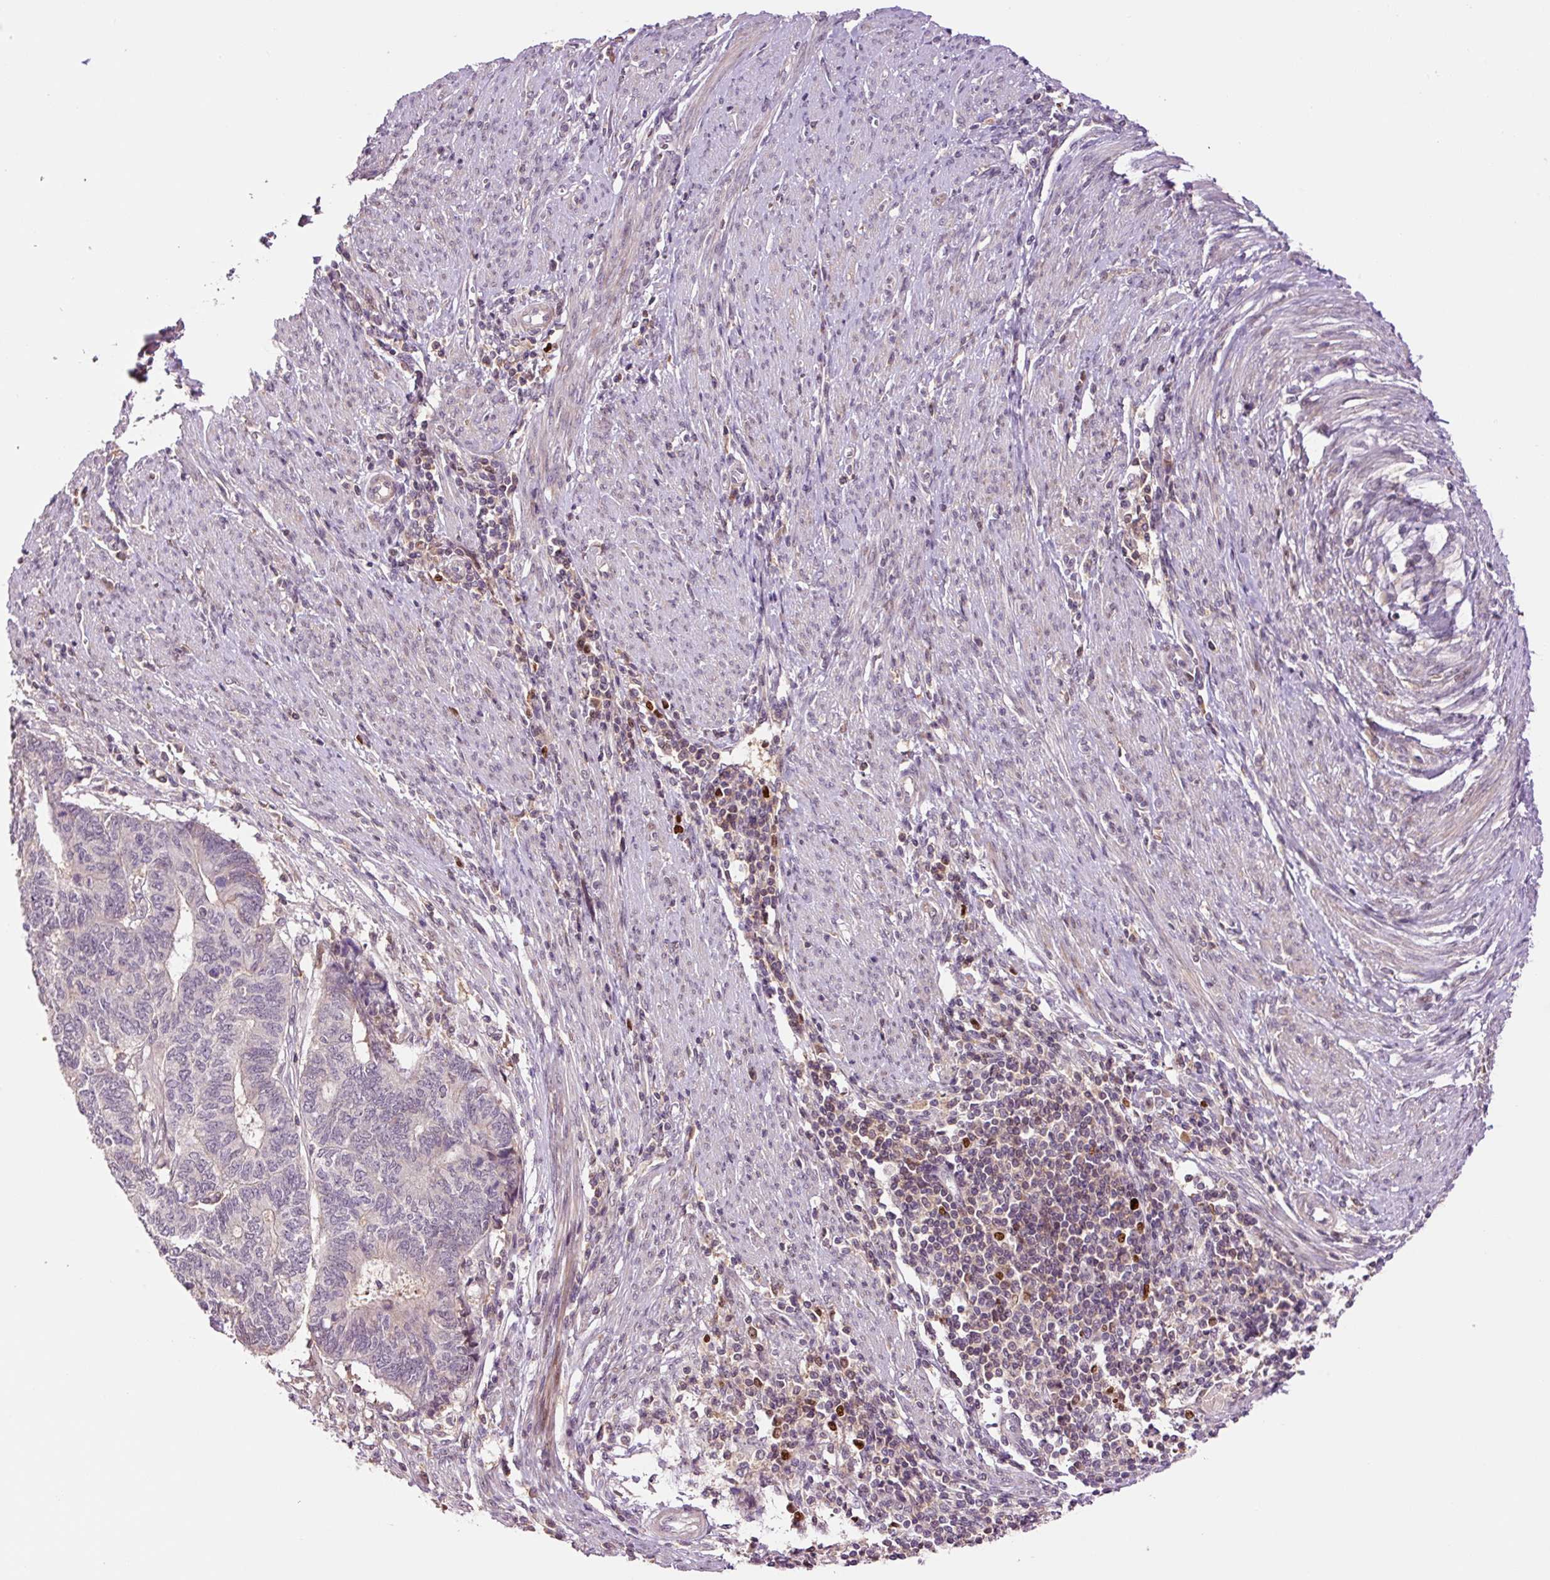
{"staining": {"intensity": "negative", "quantity": "none", "location": "none"}, "tissue": "endometrial cancer", "cell_type": "Tumor cells", "image_type": "cancer", "snomed": [{"axis": "morphology", "description": "Adenocarcinoma, NOS"}, {"axis": "topography", "description": "Uterus"}, {"axis": "topography", "description": "Endometrium"}], "caption": "Endometrial cancer (adenocarcinoma) stained for a protein using immunohistochemistry (IHC) displays no staining tumor cells.", "gene": "DPPA4", "patient": {"sex": "female", "age": 70}}